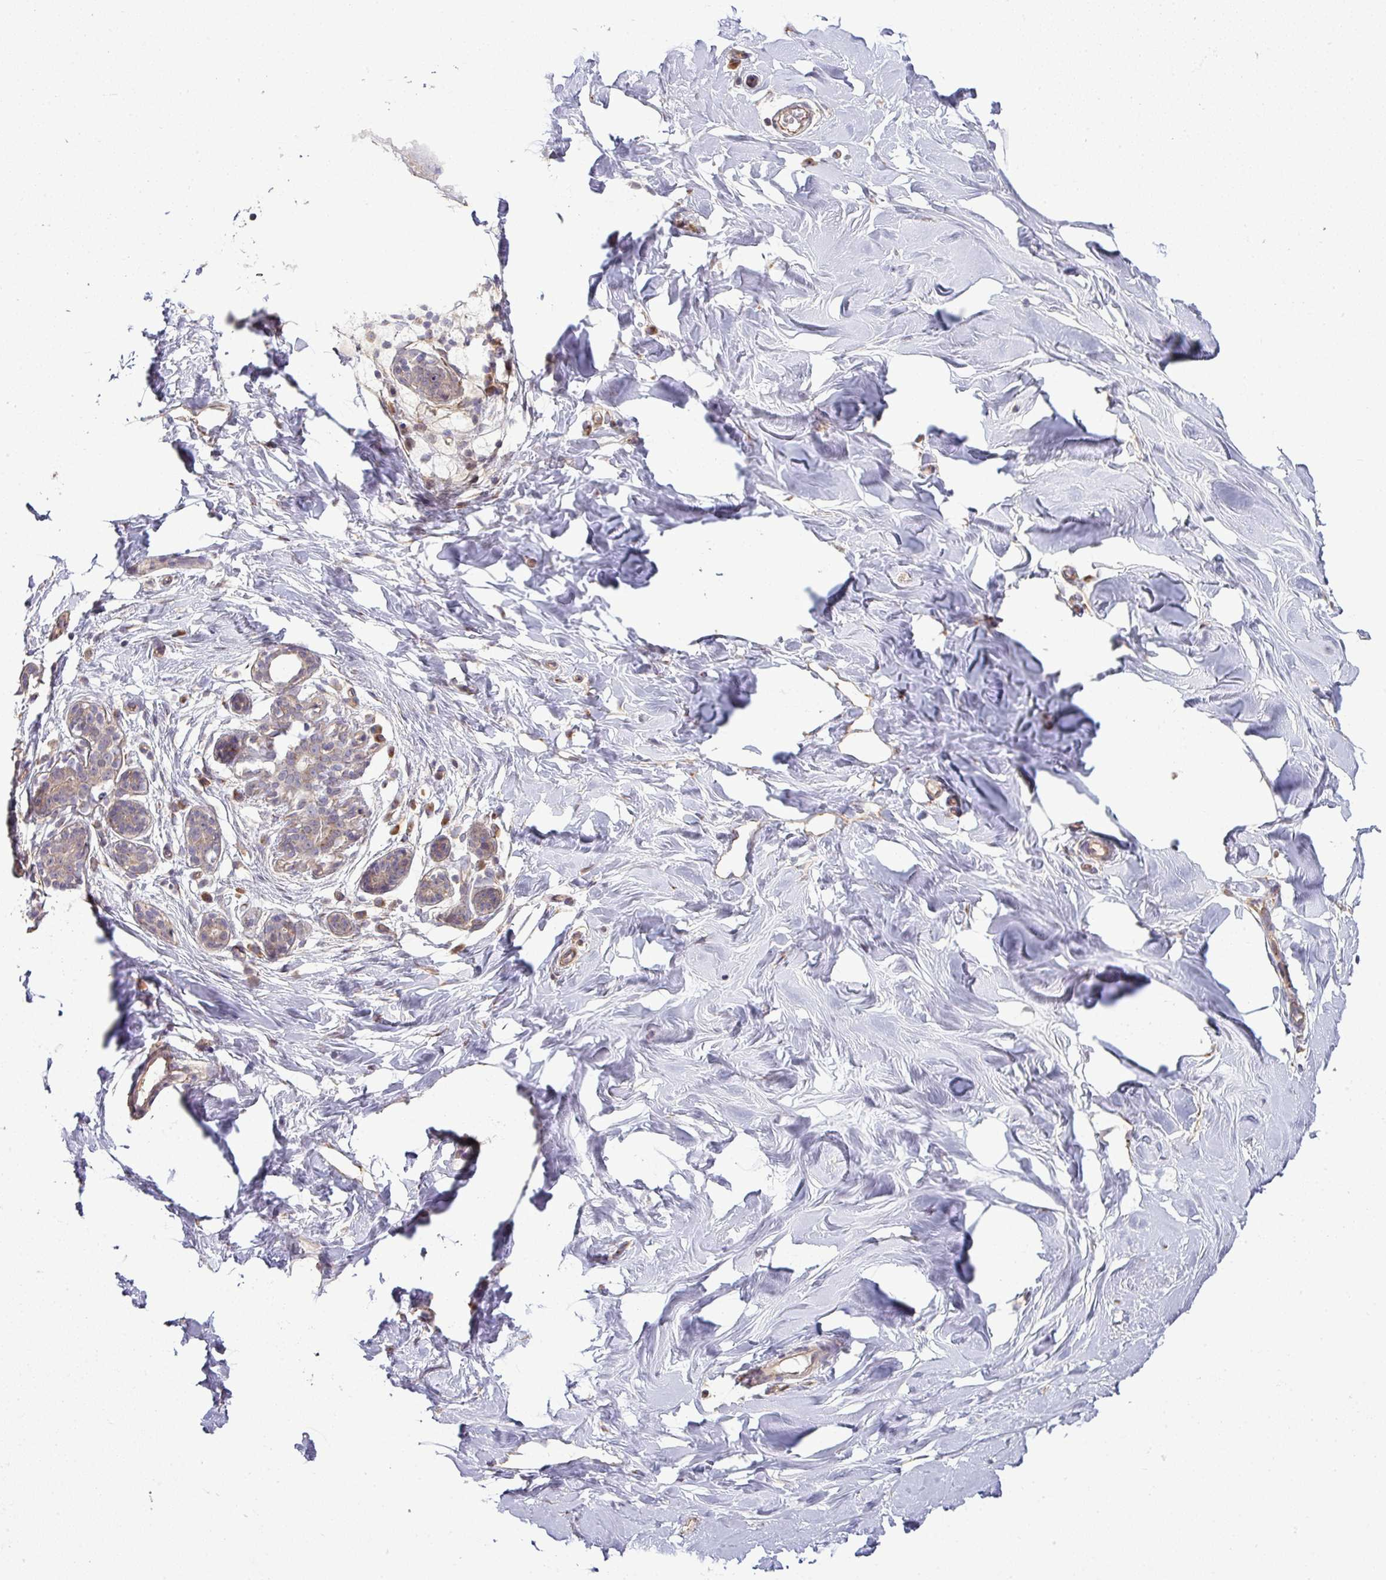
{"staining": {"intensity": "moderate", "quantity": "25%-75%", "location": "cytoplasmic/membranous"}, "tissue": "breast", "cell_type": "Adipocytes", "image_type": "normal", "snomed": [{"axis": "morphology", "description": "Normal tissue, NOS"}, {"axis": "topography", "description": "Breast"}], "caption": "IHC (DAB (3,3'-diaminobenzidine)) staining of benign breast reveals moderate cytoplasmic/membranous protein positivity in about 25%-75% of adipocytes.", "gene": "TIMMDC1", "patient": {"sex": "female", "age": 27}}